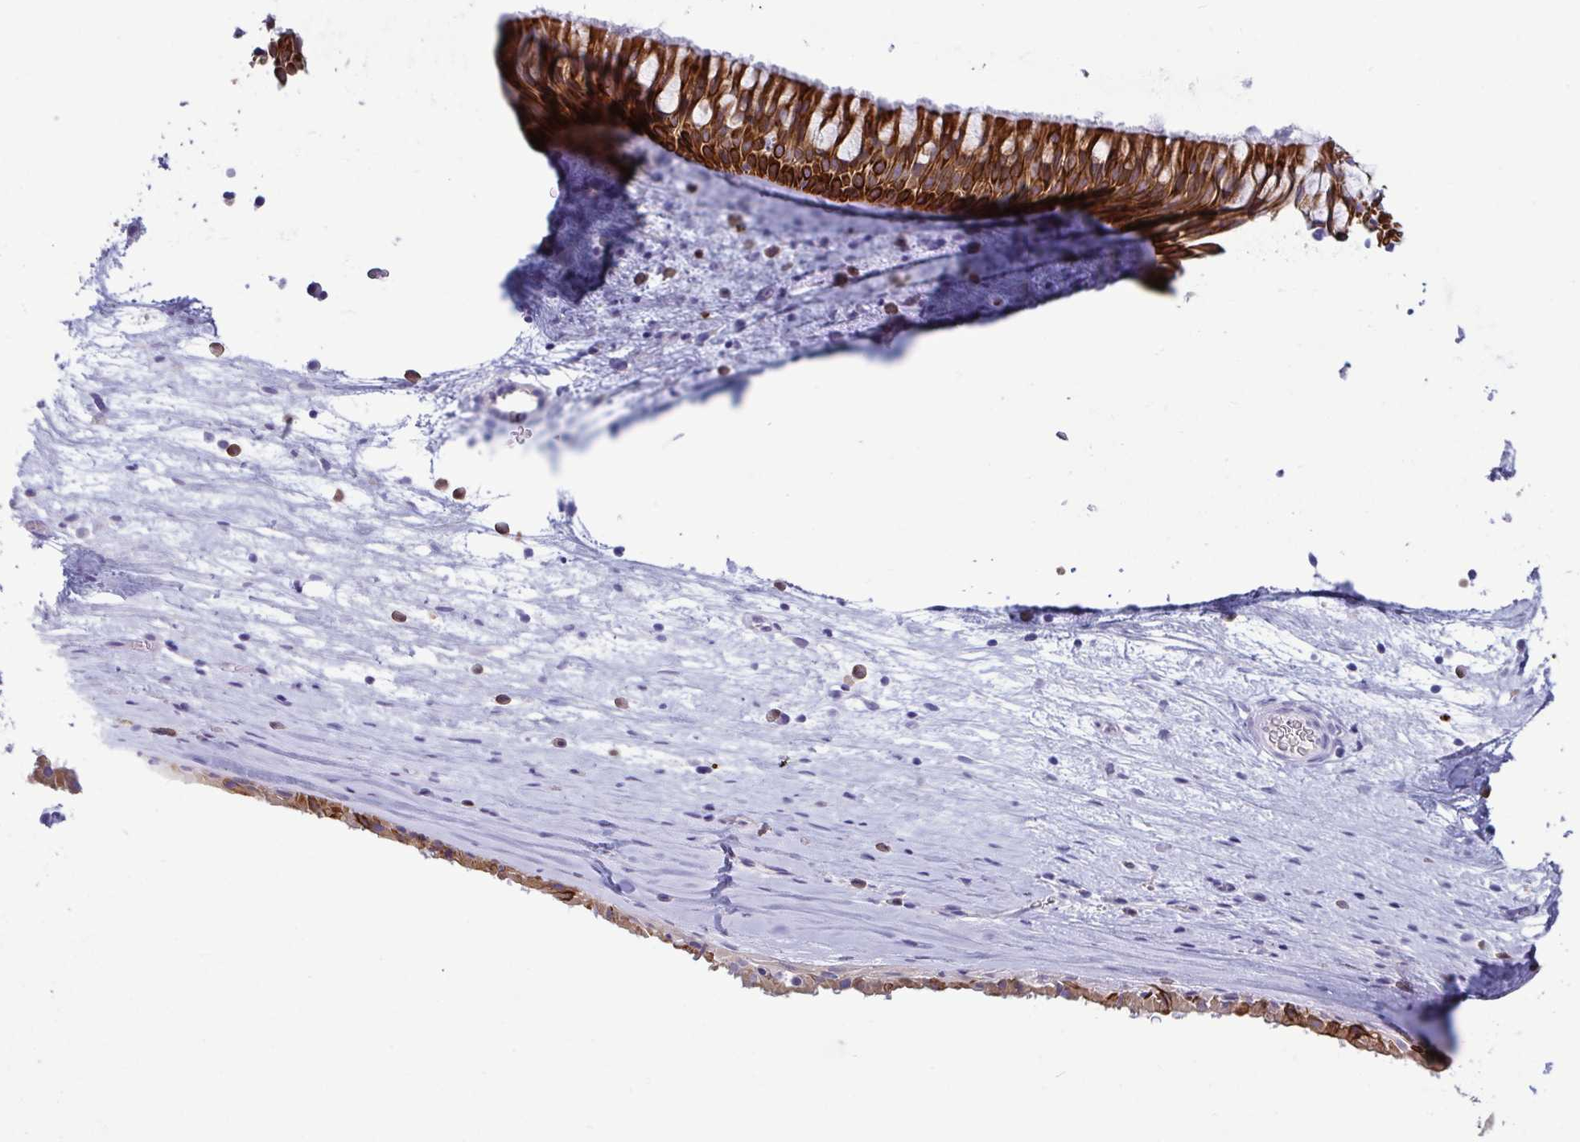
{"staining": {"intensity": "strong", "quantity": "25%-75%", "location": "cytoplasmic/membranous"}, "tissue": "nasopharynx", "cell_type": "Respiratory epithelial cells", "image_type": "normal", "snomed": [{"axis": "morphology", "description": "Normal tissue, NOS"}, {"axis": "topography", "description": "Nasopharynx"}], "caption": "Protein expression analysis of normal nasopharynx reveals strong cytoplasmic/membranous staining in approximately 25%-75% of respiratory epithelial cells. (Brightfield microscopy of DAB IHC at high magnification).", "gene": "TAS2R38", "patient": {"sex": "male", "age": 74}}